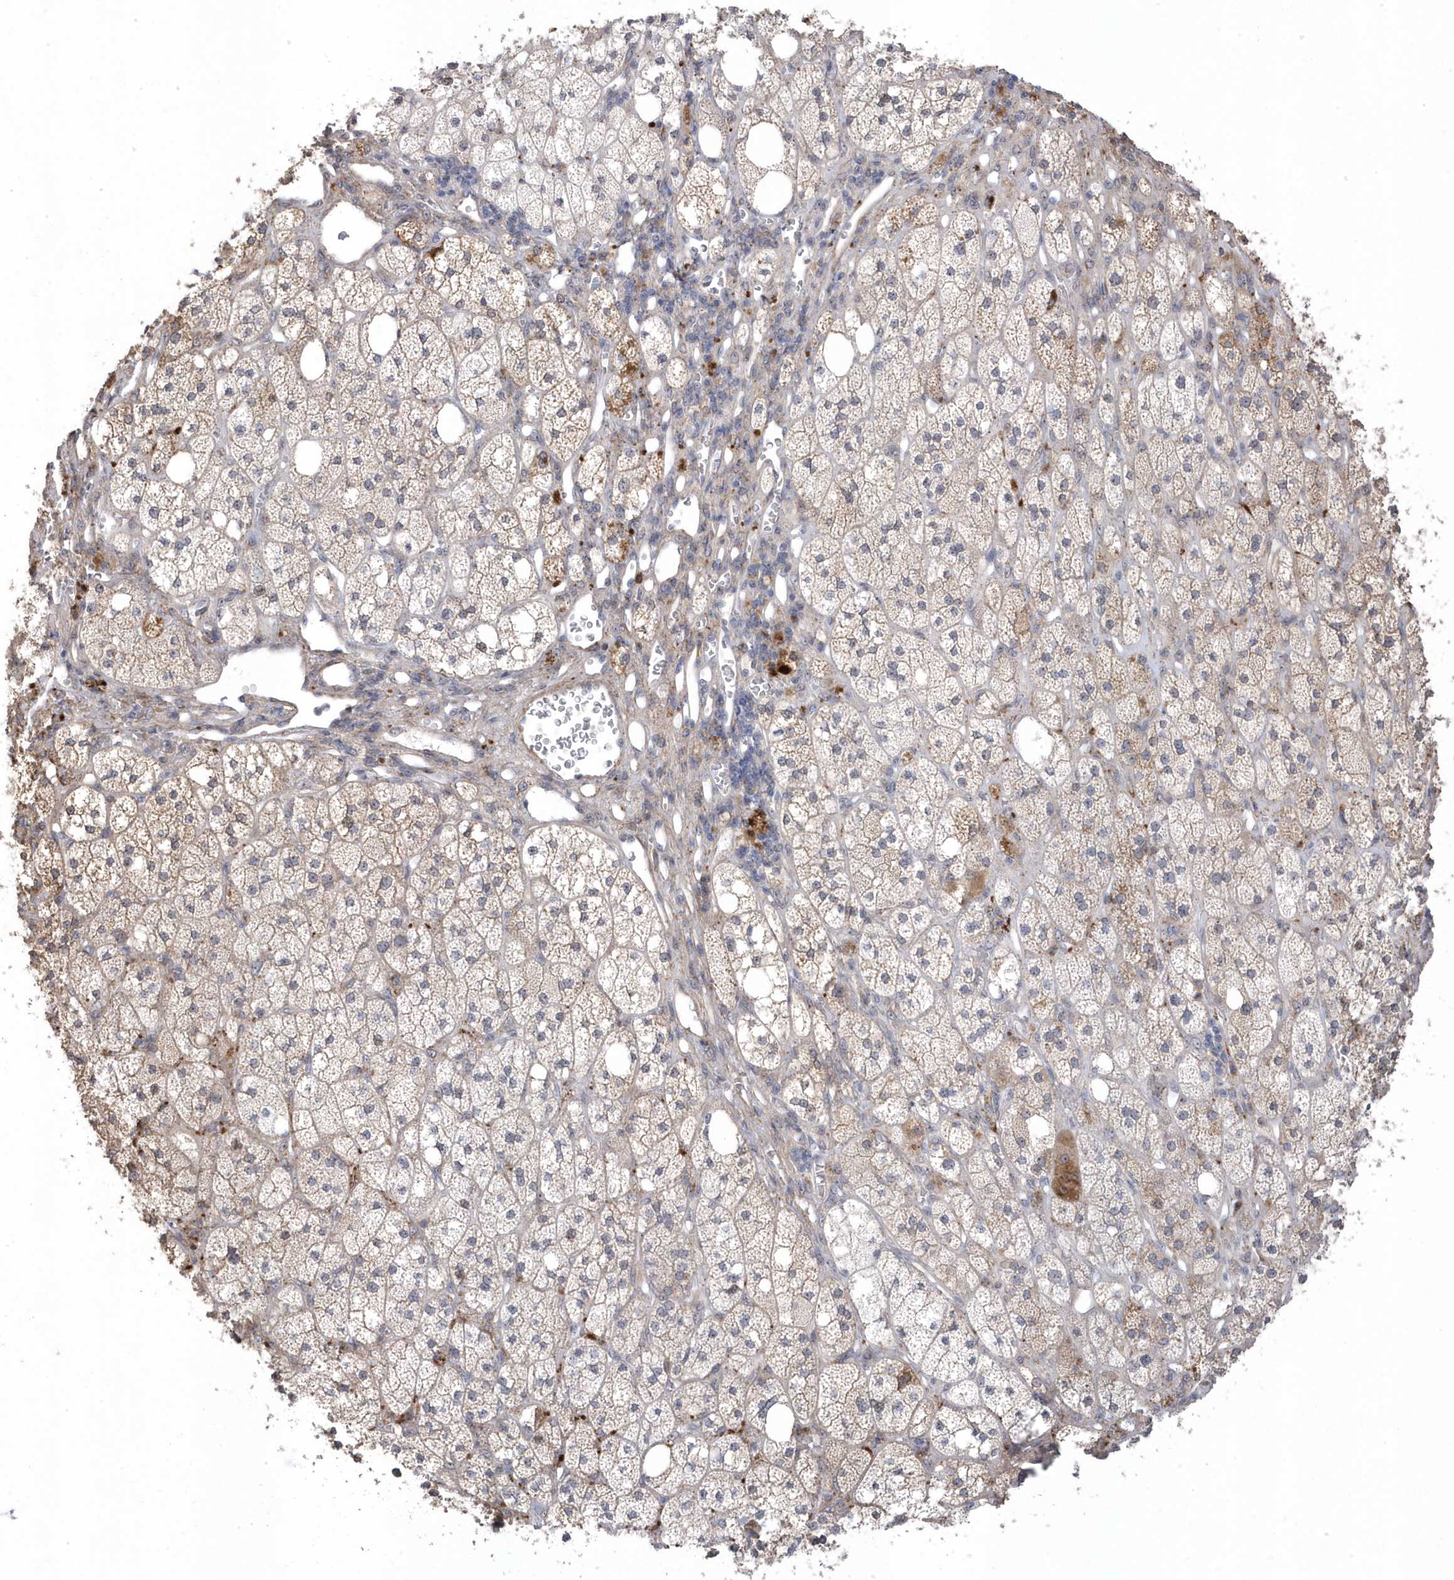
{"staining": {"intensity": "strong", "quantity": "<25%", "location": "cytoplasmic/membranous,nuclear"}, "tissue": "adrenal gland", "cell_type": "Glandular cells", "image_type": "normal", "snomed": [{"axis": "morphology", "description": "Normal tissue, NOS"}, {"axis": "topography", "description": "Adrenal gland"}], "caption": "The photomicrograph demonstrates staining of normal adrenal gland, revealing strong cytoplasmic/membranous,nuclear protein staining (brown color) within glandular cells.", "gene": "GTPBP6", "patient": {"sex": "male", "age": 61}}